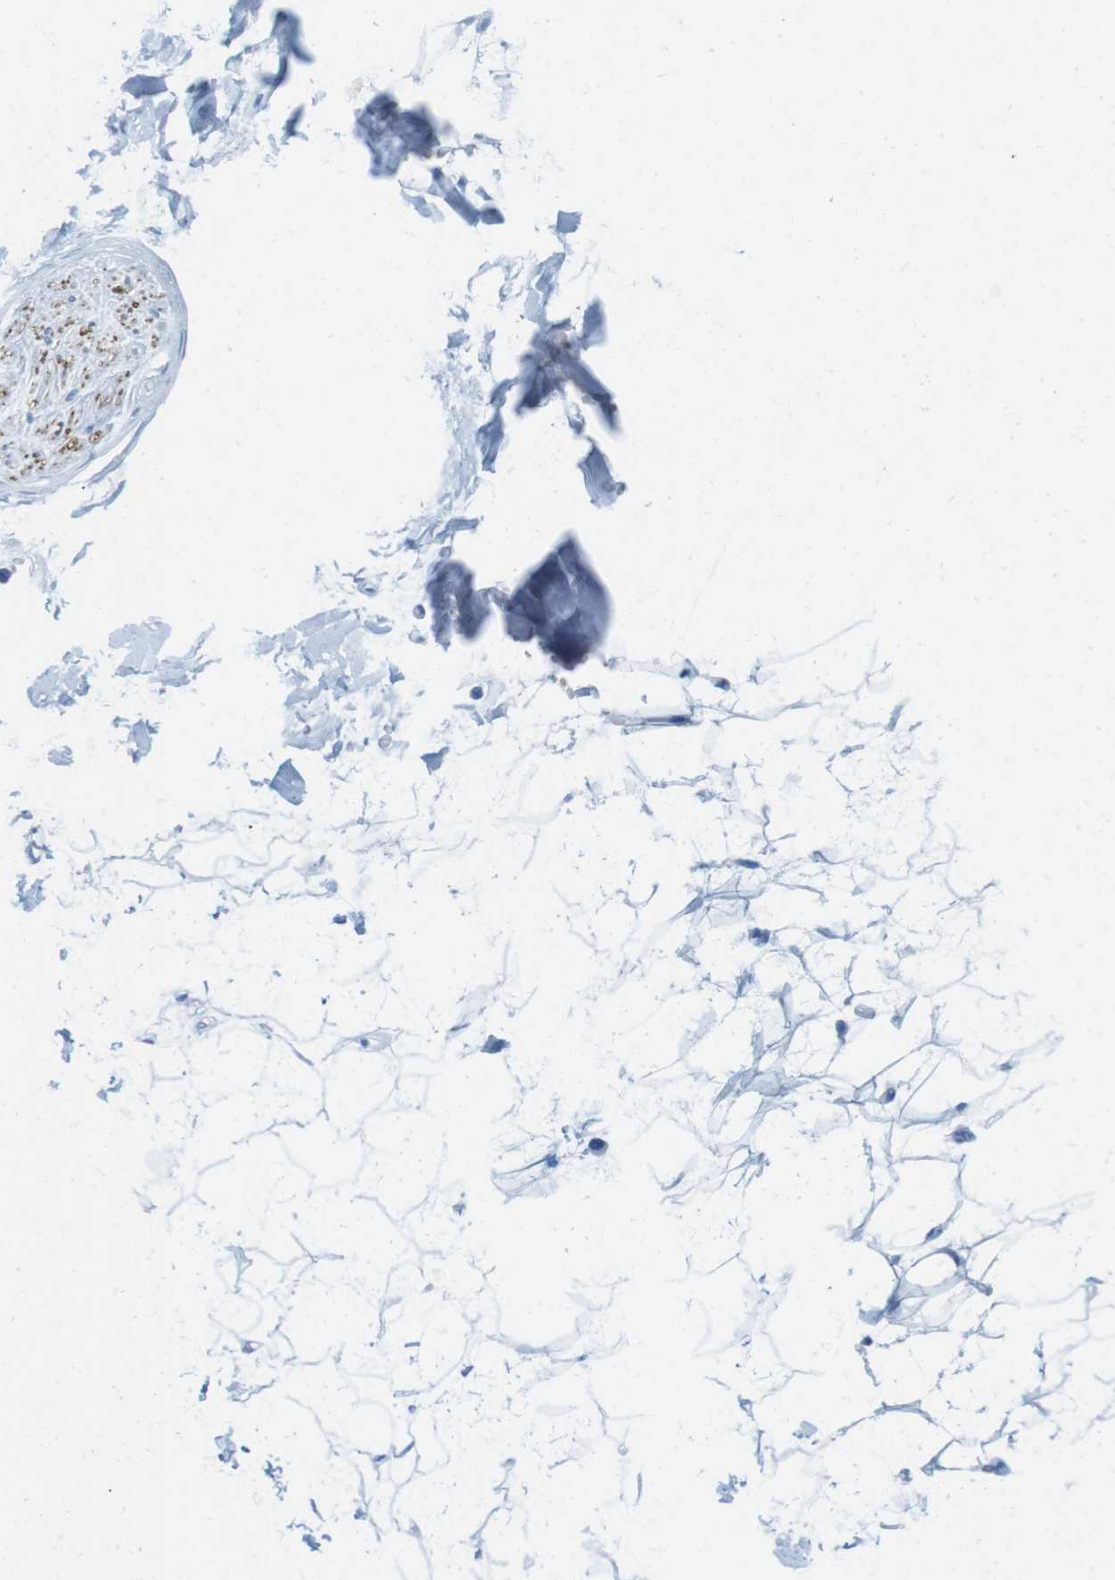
{"staining": {"intensity": "negative", "quantity": "none", "location": "none"}, "tissue": "adipose tissue", "cell_type": "Adipocytes", "image_type": "normal", "snomed": [{"axis": "morphology", "description": "Normal tissue, NOS"}, {"axis": "topography", "description": "Cartilage tissue"}, {"axis": "topography", "description": "Bronchus"}], "caption": "Immunohistochemistry of normal adipose tissue reveals no staining in adipocytes.", "gene": "GAP43", "patient": {"sex": "female", "age": 73}}